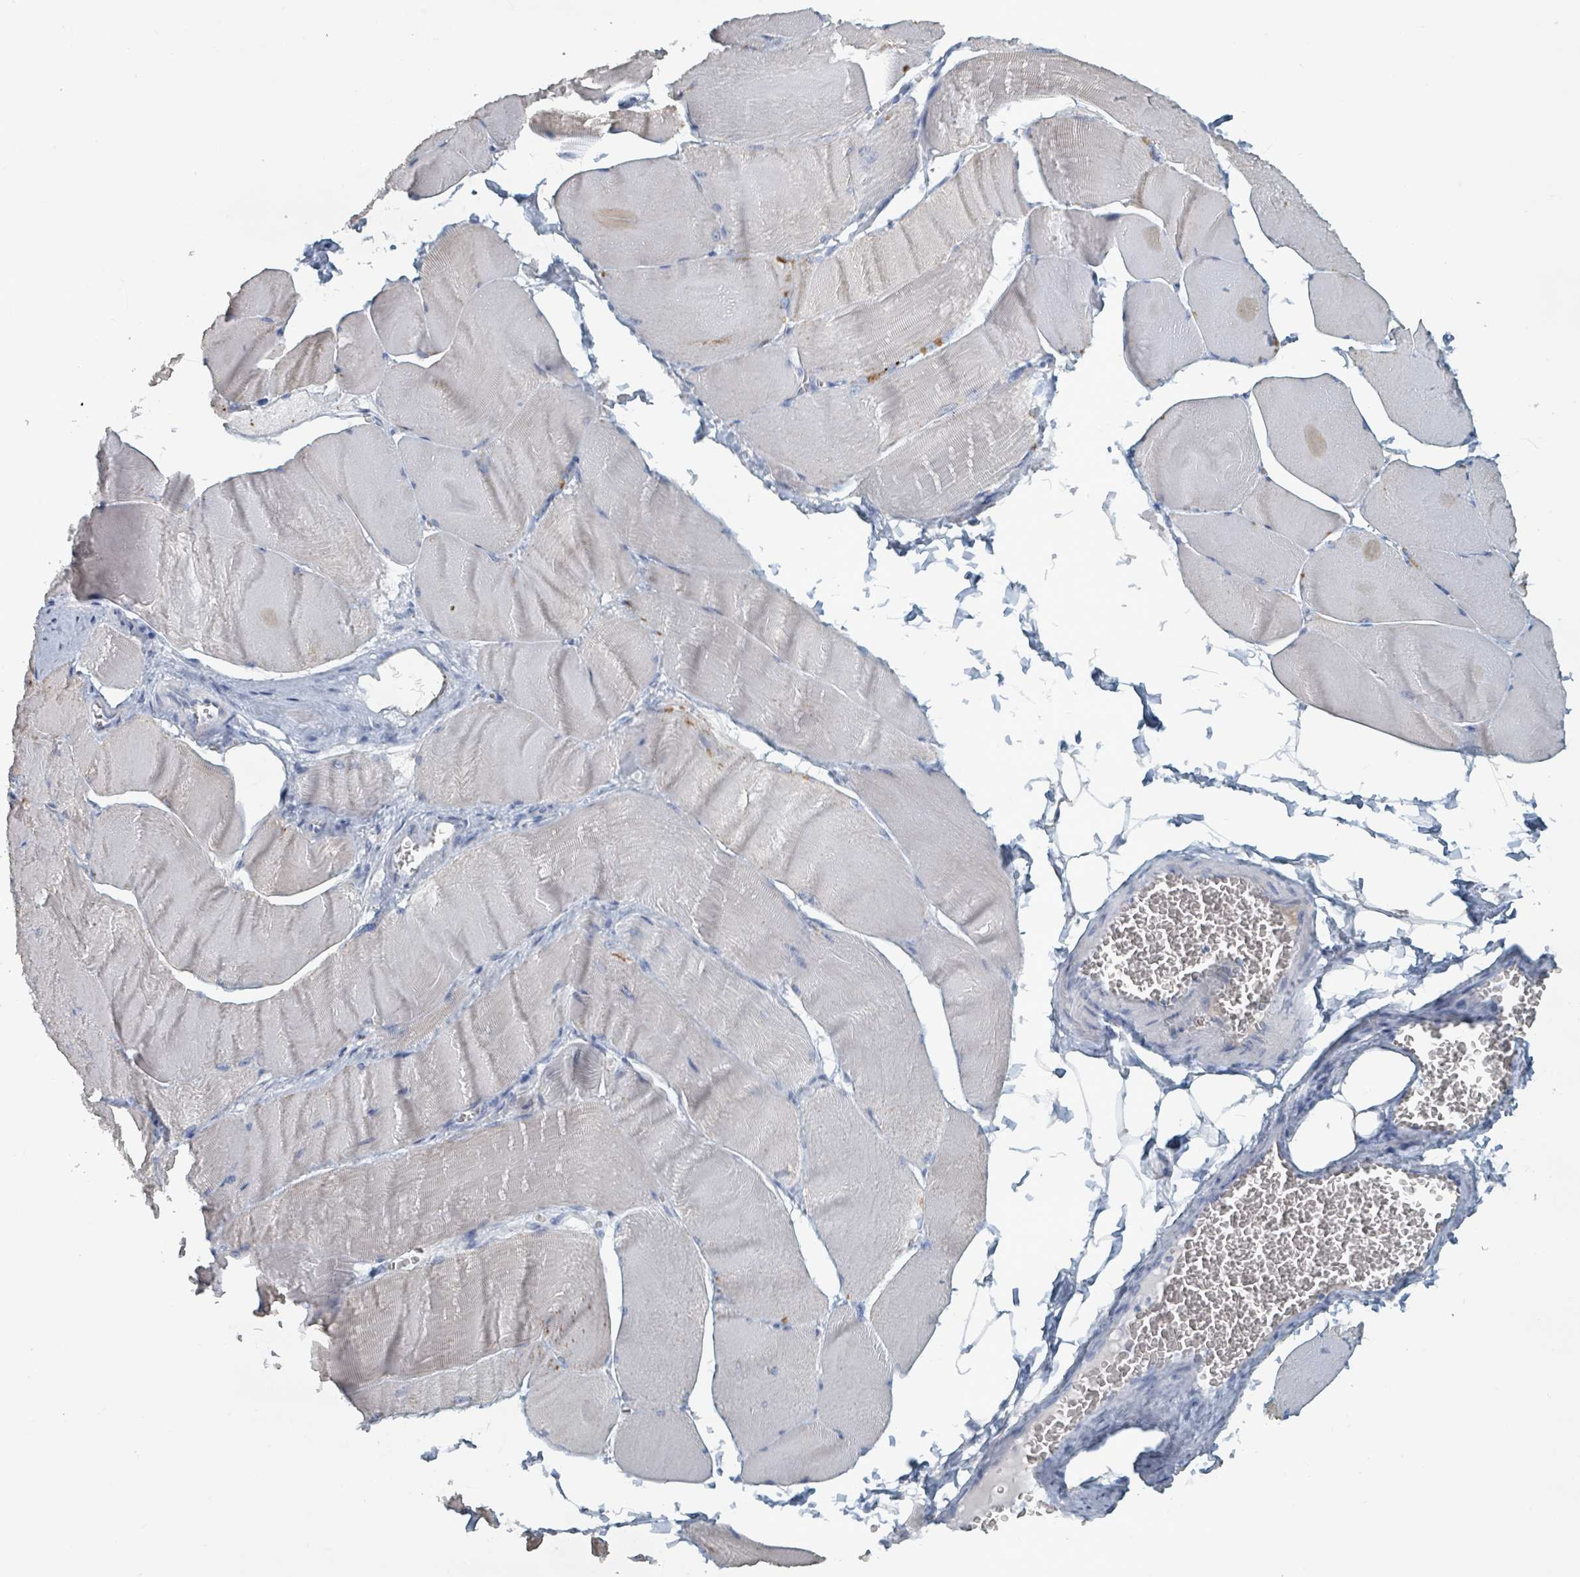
{"staining": {"intensity": "negative", "quantity": "none", "location": "none"}, "tissue": "skeletal muscle", "cell_type": "Myocytes", "image_type": "normal", "snomed": [{"axis": "morphology", "description": "Normal tissue, NOS"}, {"axis": "morphology", "description": "Basal cell carcinoma"}, {"axis": "topography", "description": "Skeletal muscle"}], "caption": "Micrograph shows no protein expression in myocytes of benign skeletal muscle.", "gene": "HEATR5A", "patient": {"sex": "female", "age": 64}}